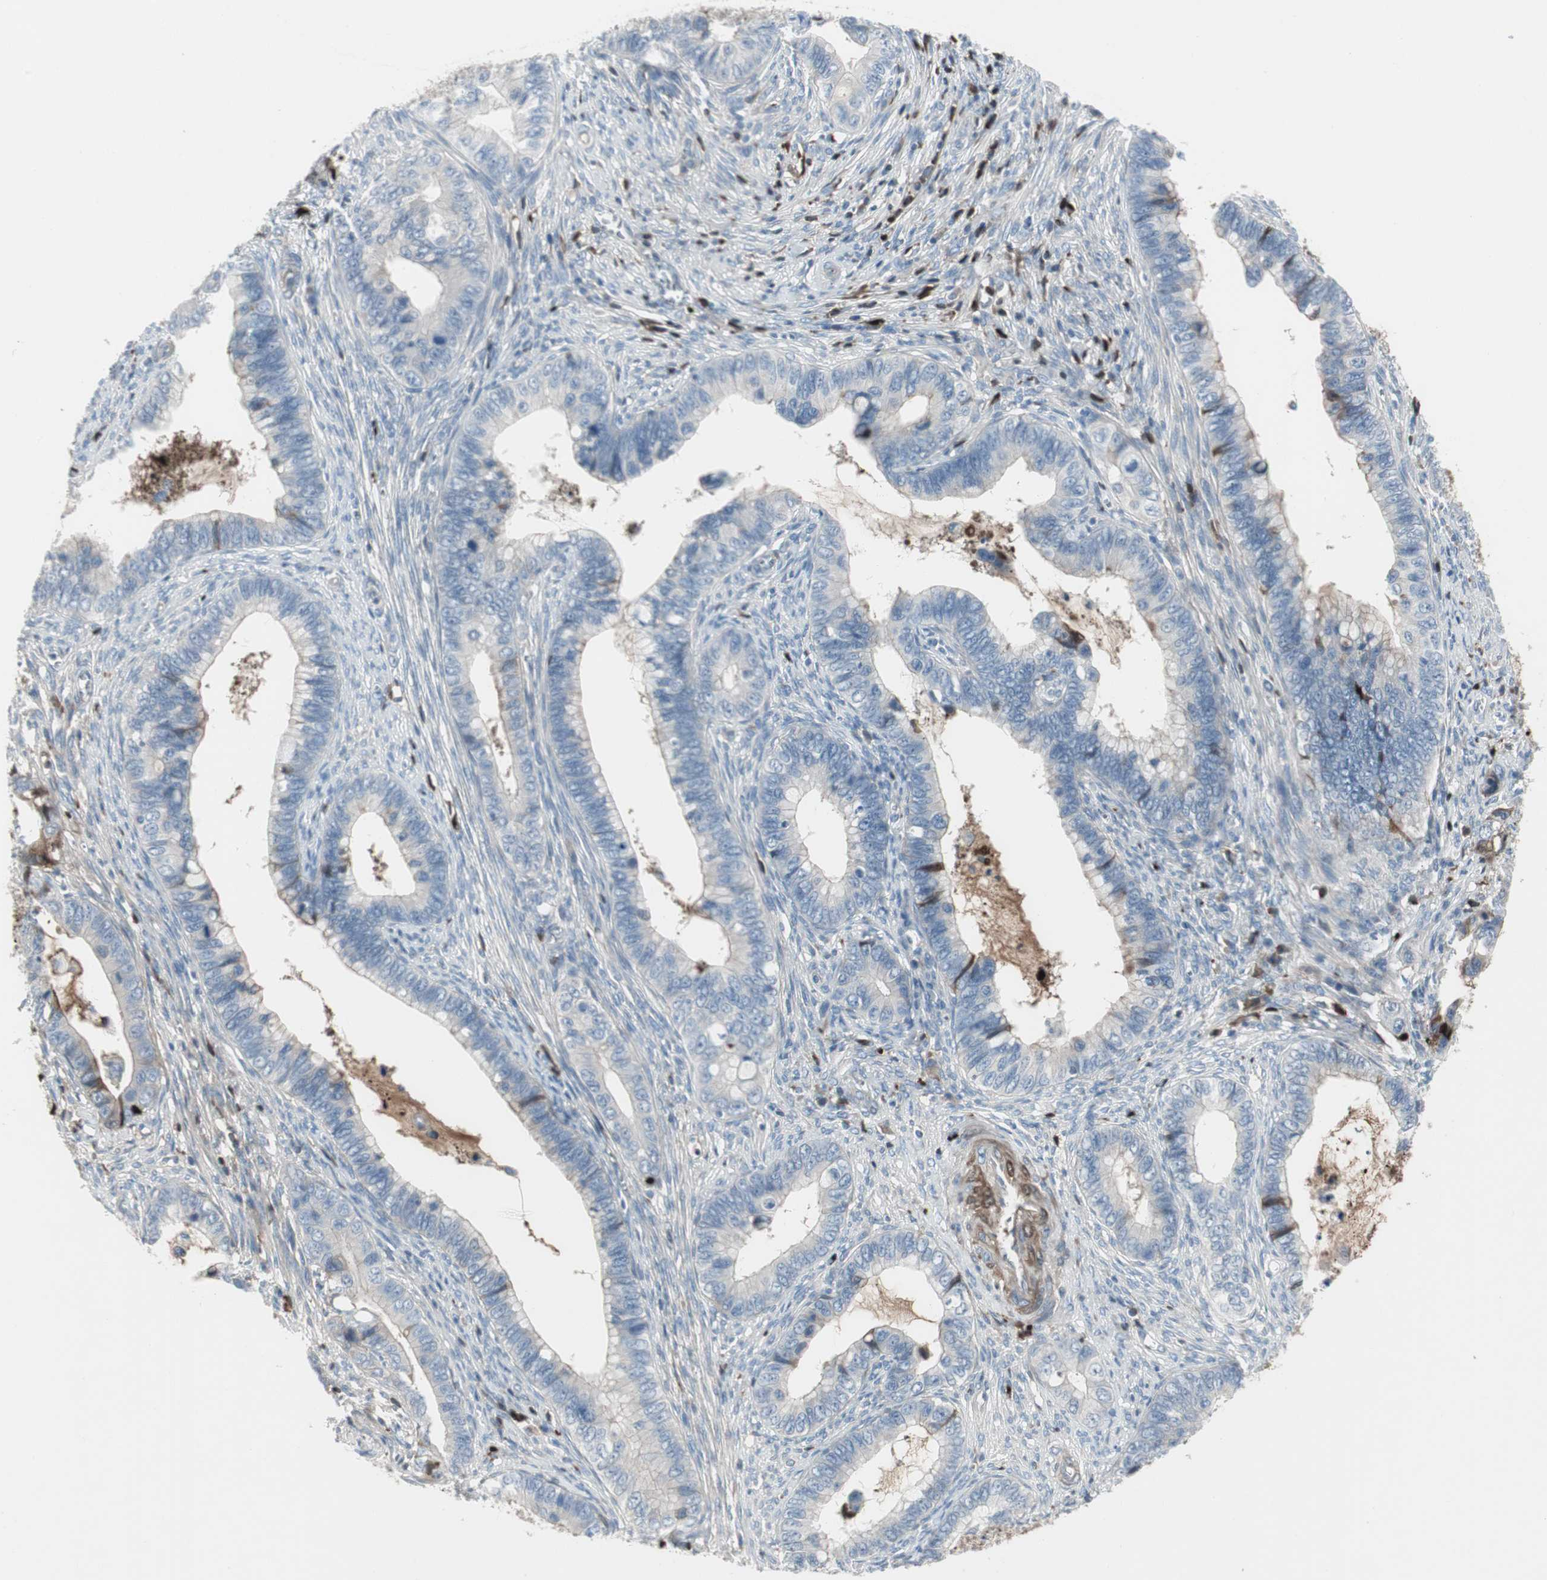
{"staining": {"intensity": "strong", "quantity": "<25%", "location": "cytoplasmic/membranous"}, "tissue": "cervical cancer", "cell_type": "Tumor cells", "image_type": "cancer", "snomed": [{"axis": "morphology", "description": "Adenocarcinoma, NOS"}, {"axis": "topography", "description": "Cervix"}], "caption": "IHC image of human cervical cancer stained for a protein (brown), which reveals medium levels of strong cytoplasmic/membranous staining in about <25% of tumor cells.", "gene": "PIGR", "patient": {"sex": "female", "age": 44}}